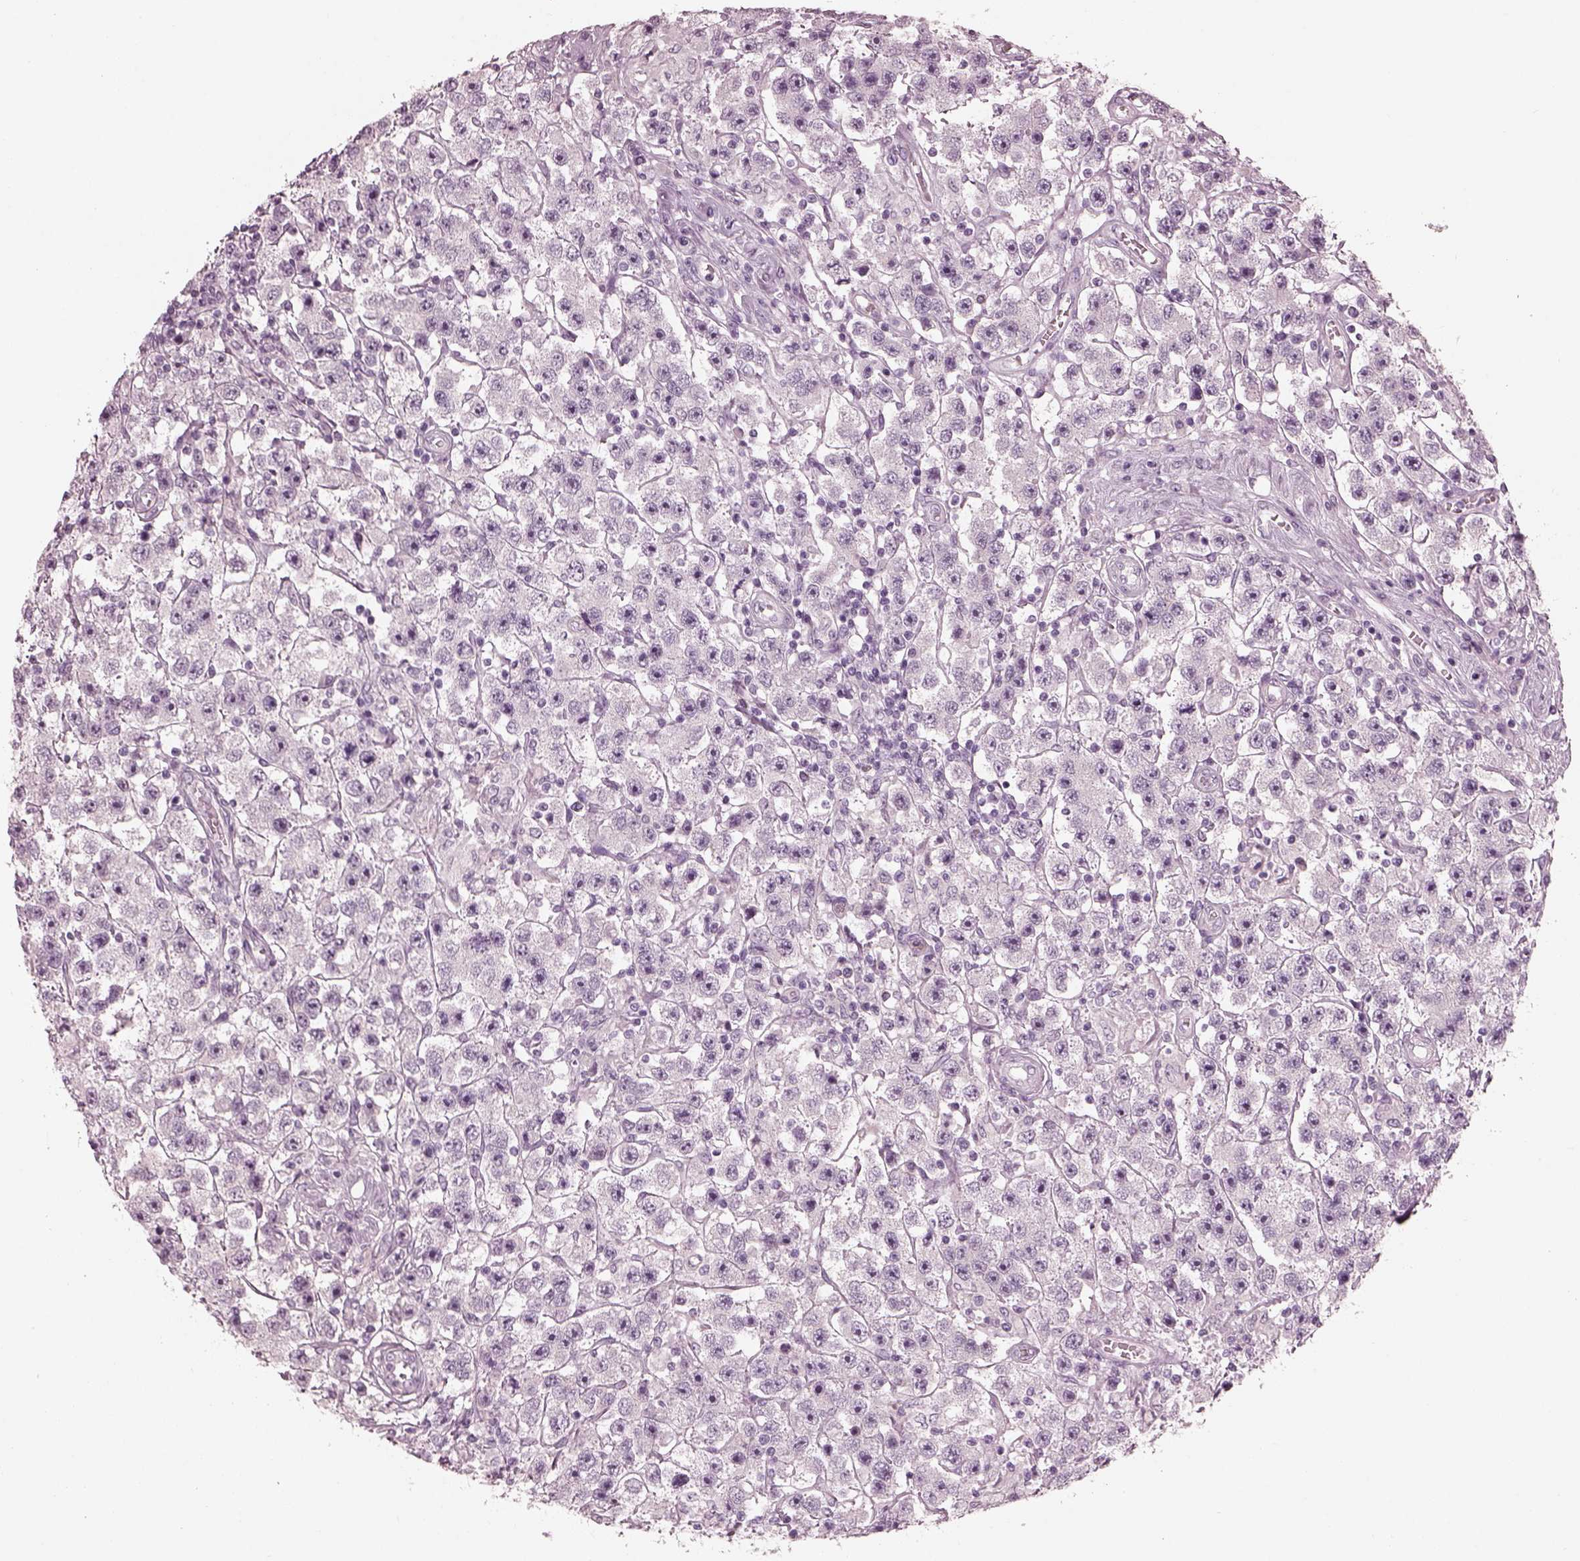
{"staining": {"intensity": "negative", "quantity": "none", "location": "none"}, "tissue": "testis cancer", "cell_type": "Tumor cells", "image_type": "cancer", "snomed": [{"axis": "morphology", "description": "Seminoma, NOS"}, {"axis": "topography", "description": "Testis"}], "caption": "This is an immunohistochemistry (IHC) histopathology image of human testis cancer. There is no positivity in tumor cells.", "gene": "EIF4E1B", "patient": {"sex": "male", "age": 45}}